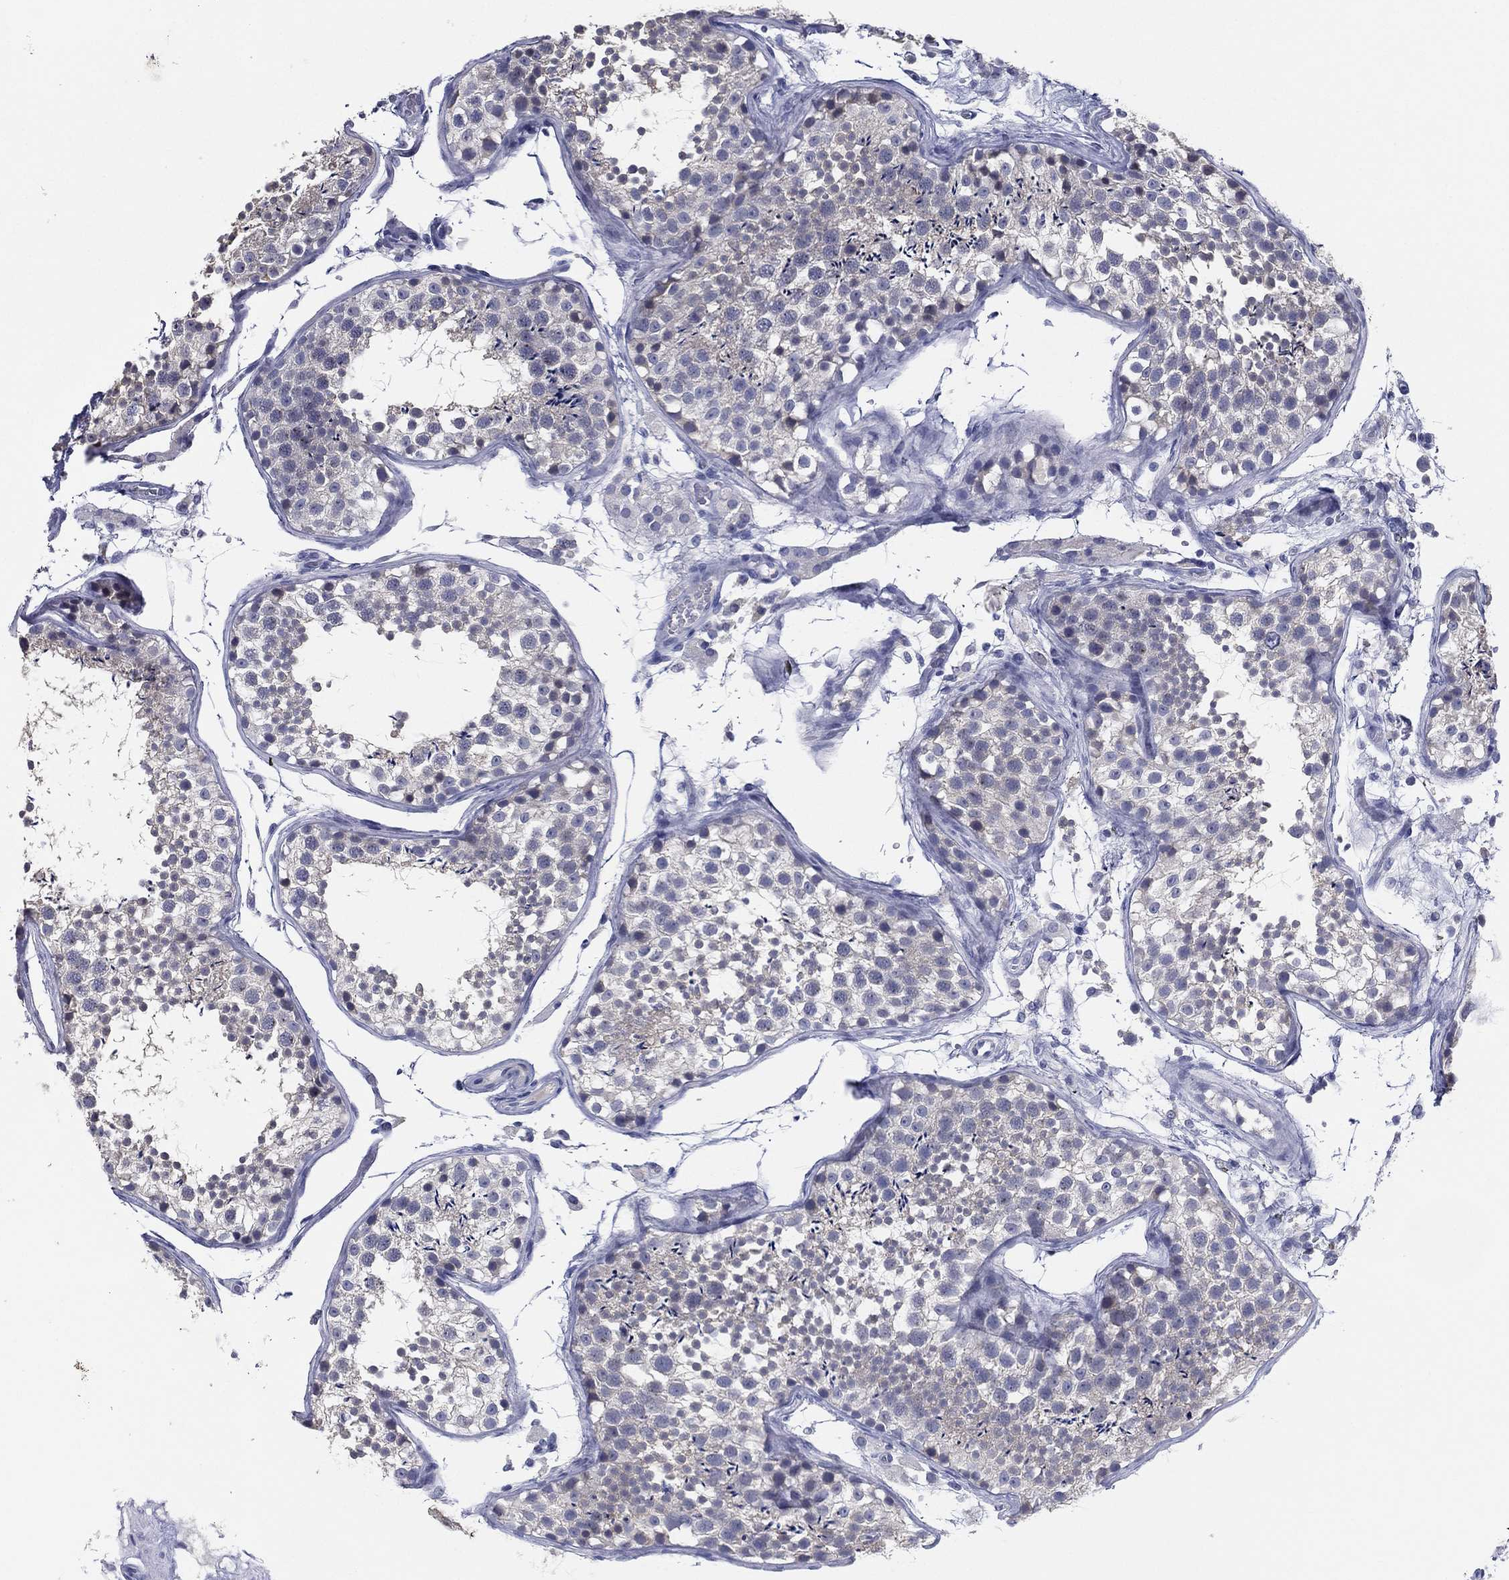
{"staining": {"intensity": "negative", "quantity": "none", "location": "none"}, "tissue": "testis", "cell_type": "Cells in seminiferous ducts", "image_type": "normal", "snomed": [{"axis": "morphology", "description": "Normal tissue, NOS"}, {"axis": "topography", "description": "Testis"}], "caption": "IHC of normal human testis displays no staining in cells in seminiferous ducts. Nuclei are stained in blue.", "gene": "SLC13A4", "patient": {"sex": "male", "age": 29}}